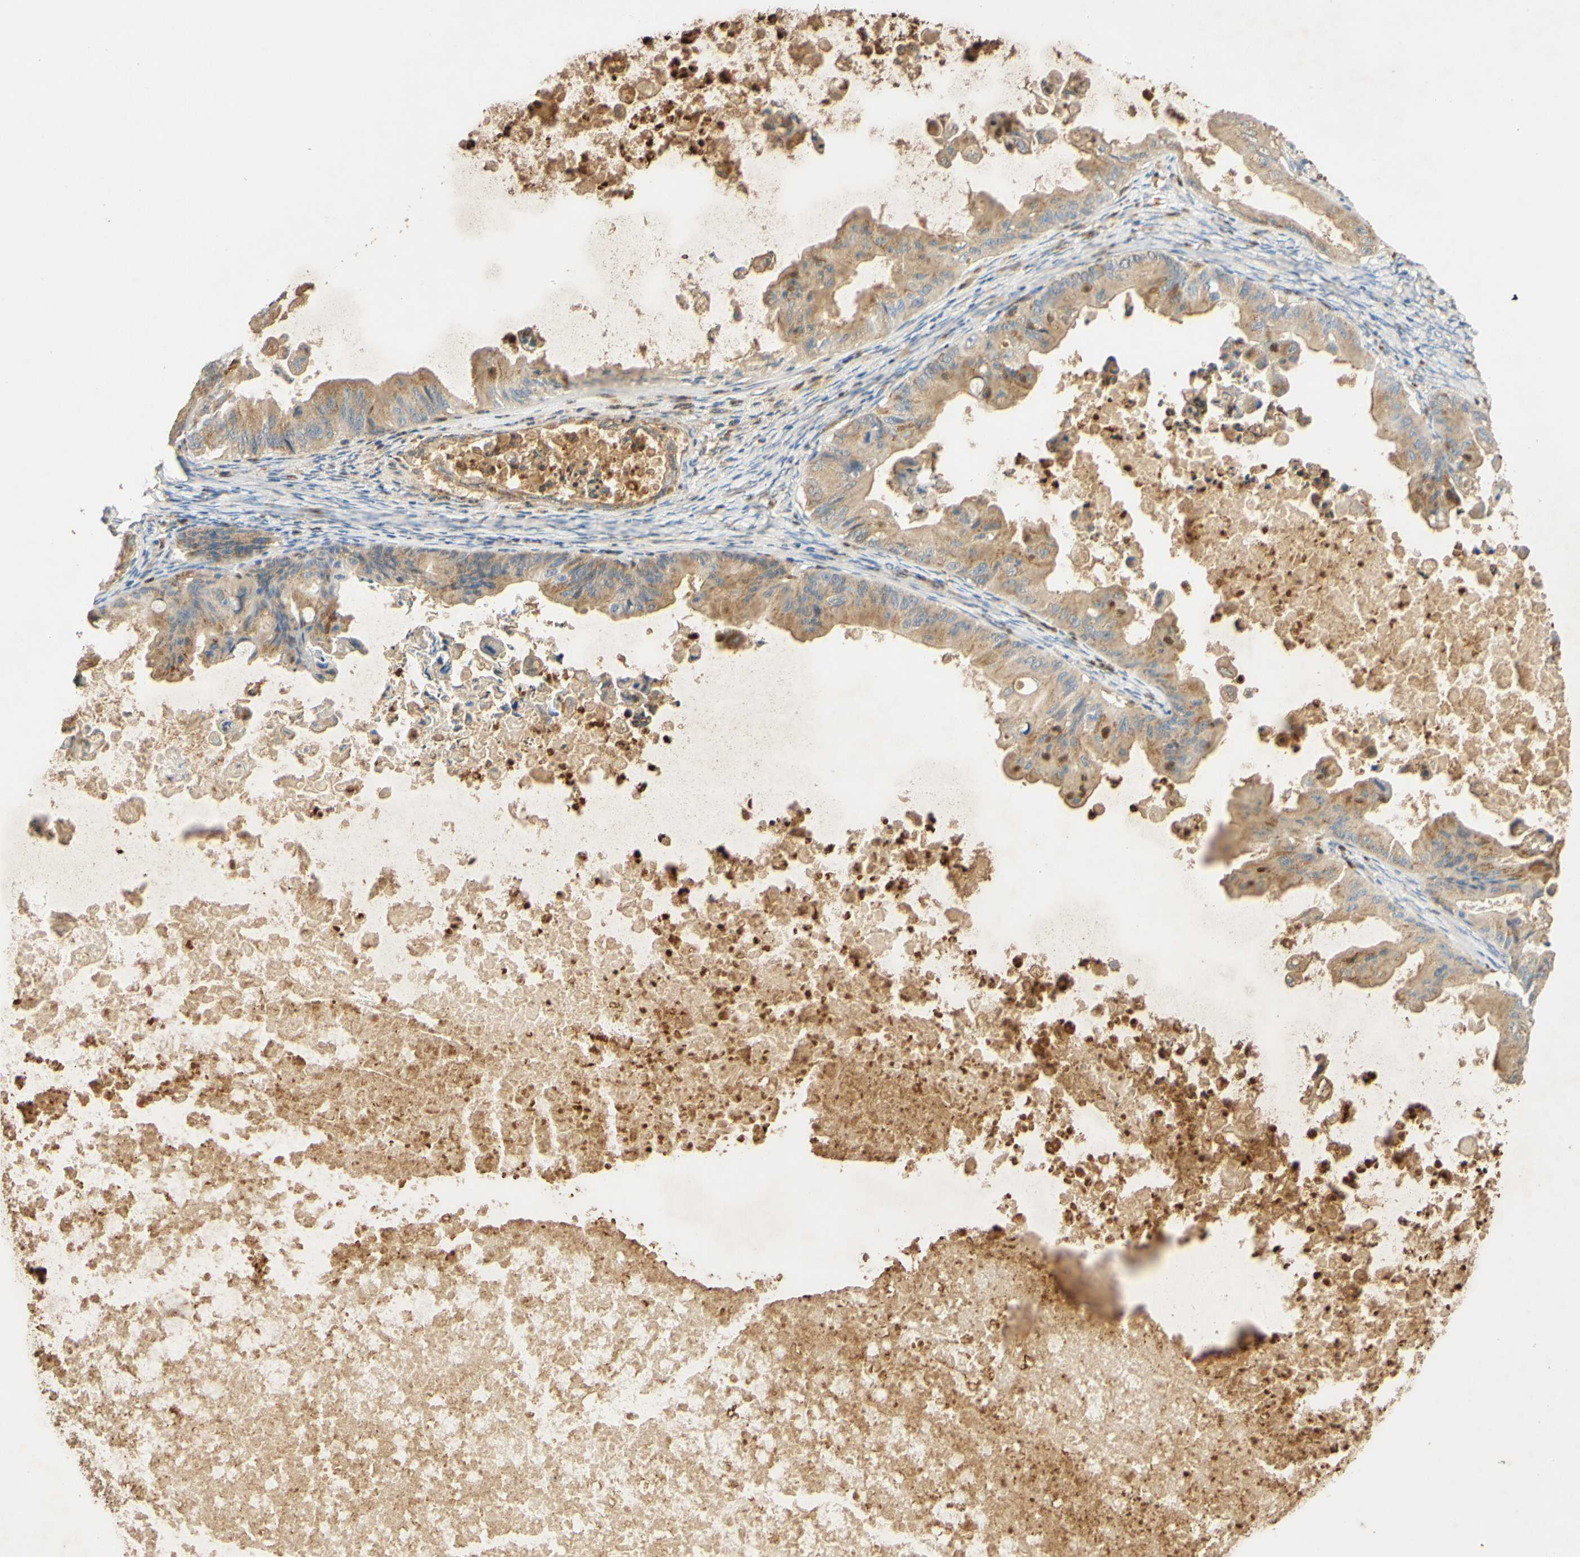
{"staining": {"intensity": "moderate", "quantity": ">75%", "location": "cytoplasmic/membranous"}, "tissue": "ovarian cancer", "cell_type": "Tumor cells", "image_type": "cancer", "snomed": [{"axis": "morphology", "description": "Cystadenocarcinoma, mucinous, NOS"}, {"axis": "topography", "description": "Ovary"}], "caption": "Immunohistochemical staining of ovarian mucinous cystadenocarcinoma reveals medium levels of moderate cytoplasmic/membranous protein positivity in approximately >75% of tumor cells.", "gene": "ENTREP2", "patient": {"sex": "female", "age": 37}}